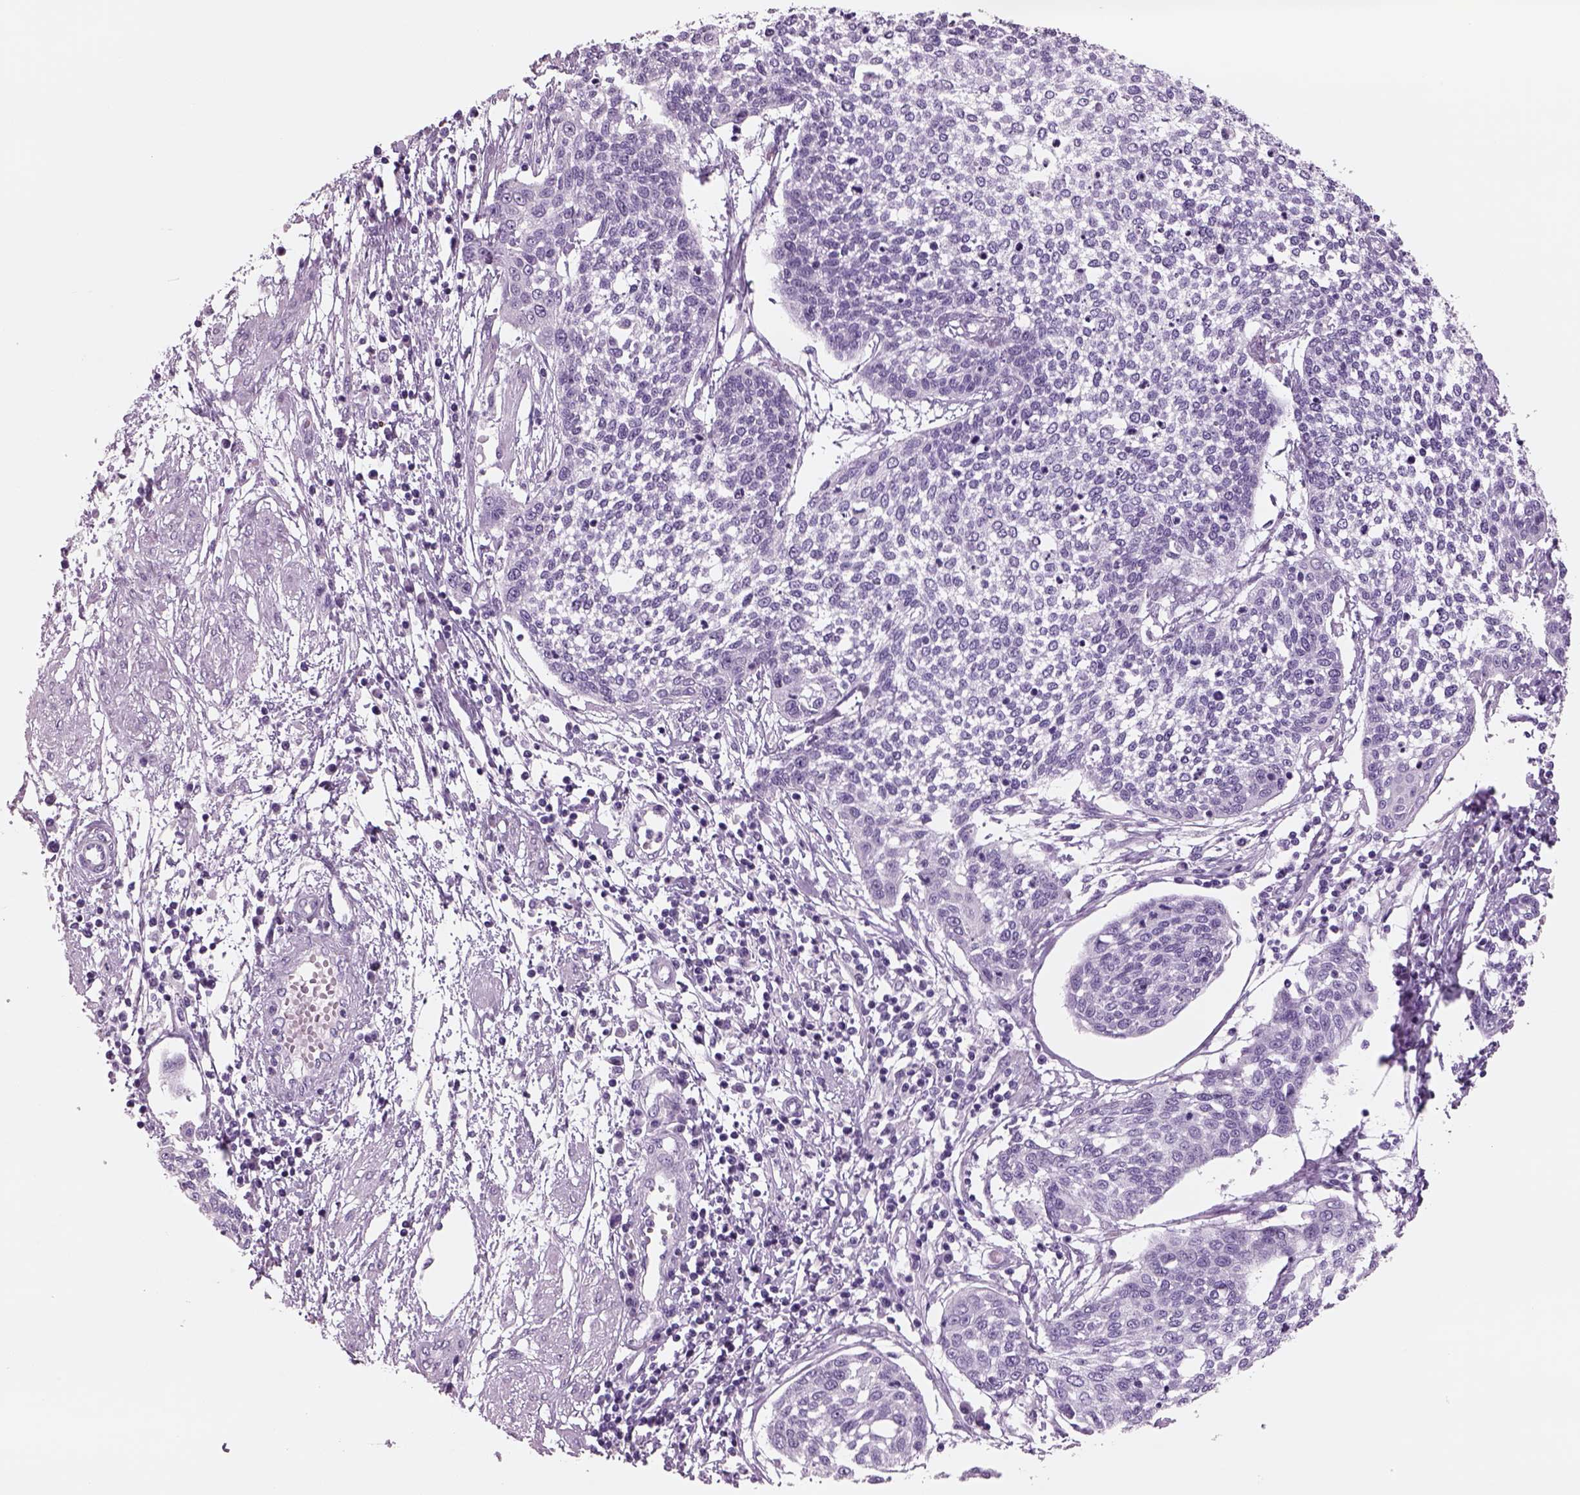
{"staining": {"intensity": "negative", "quantity": "none", "location": "none"}, "tissue": "cervical cancer", "cell_type": "Tumor cells", "image_type": "cancer", "snomed": [{"axis": "morphology", "description": "Squamous cell carcinoma, NOS"}, {"axis": "topography", "description": "Cervix"}], "caption": "High magnification brightfield microscopy of cervical cancer (squamous cell carcinoma) stained with DAB (3,3'-diaminobenzidine) (brown) and counterstained with hematoxylin (blue): tumor cells show no significant positivity.", "gene": "RHO", "patient": {"sex": "female", "age": 34}}